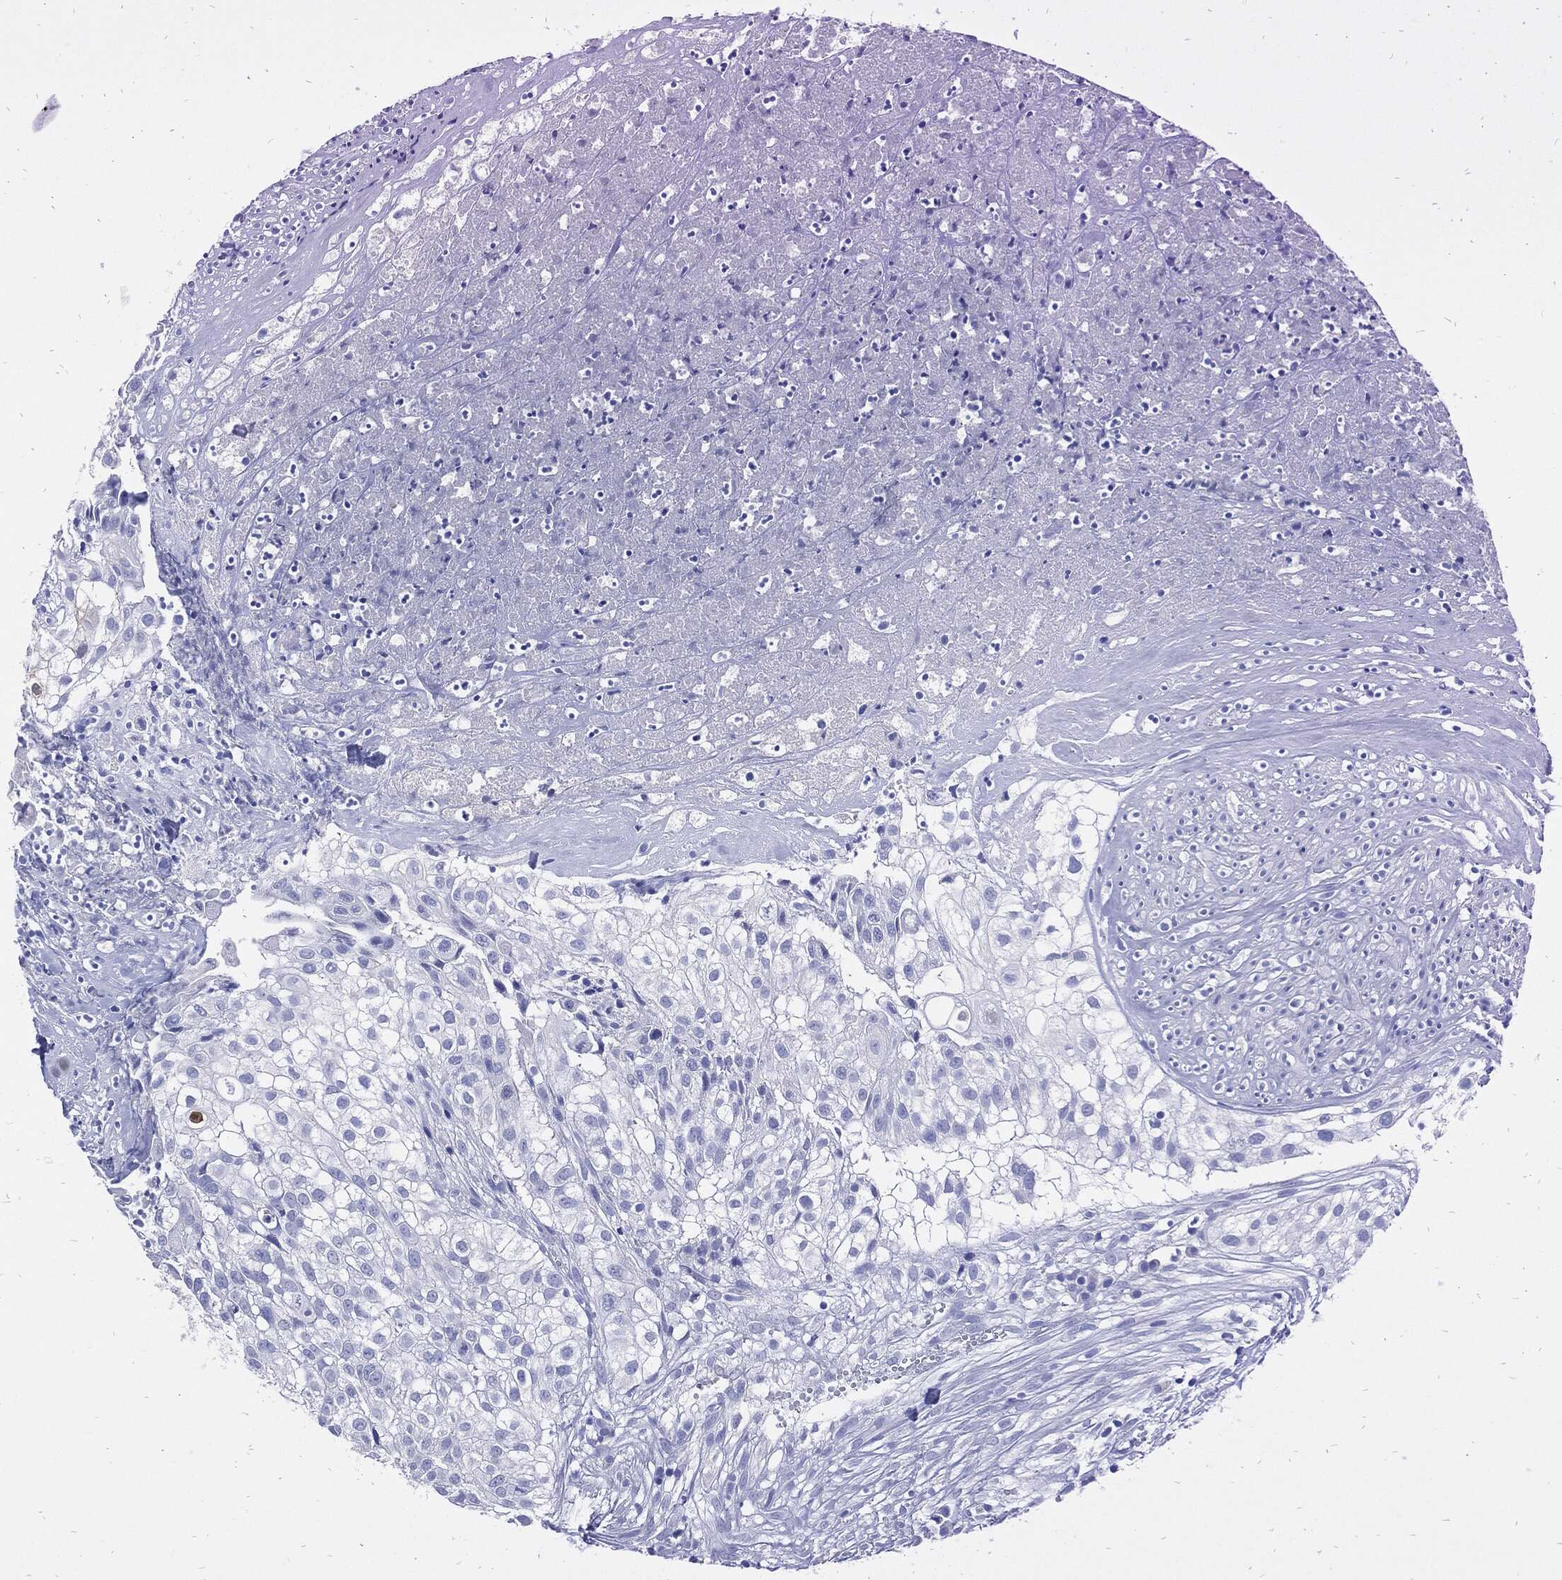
{"staining": {"intensity": "weak", "quantity": "<25%", "location": "cytoplasmic/membranous"}, "tissue": "urothelial cancer", "cell_type": "Tumor cells", "image_type": "cancer", "snomed": [{"axis": "morphology", "description": "Urothelial carcinoma, High grade"}, {"axis": "topography", "description": "Urinary bladder"}], "caption": "Immunohistochemistry (IHC) photomicrograph of urothelial cancer stained for a protein (brown), which reveals no expression in tumor cells.", "gene": "FABP4", "patient": {"sex": "female", "age": 79}}